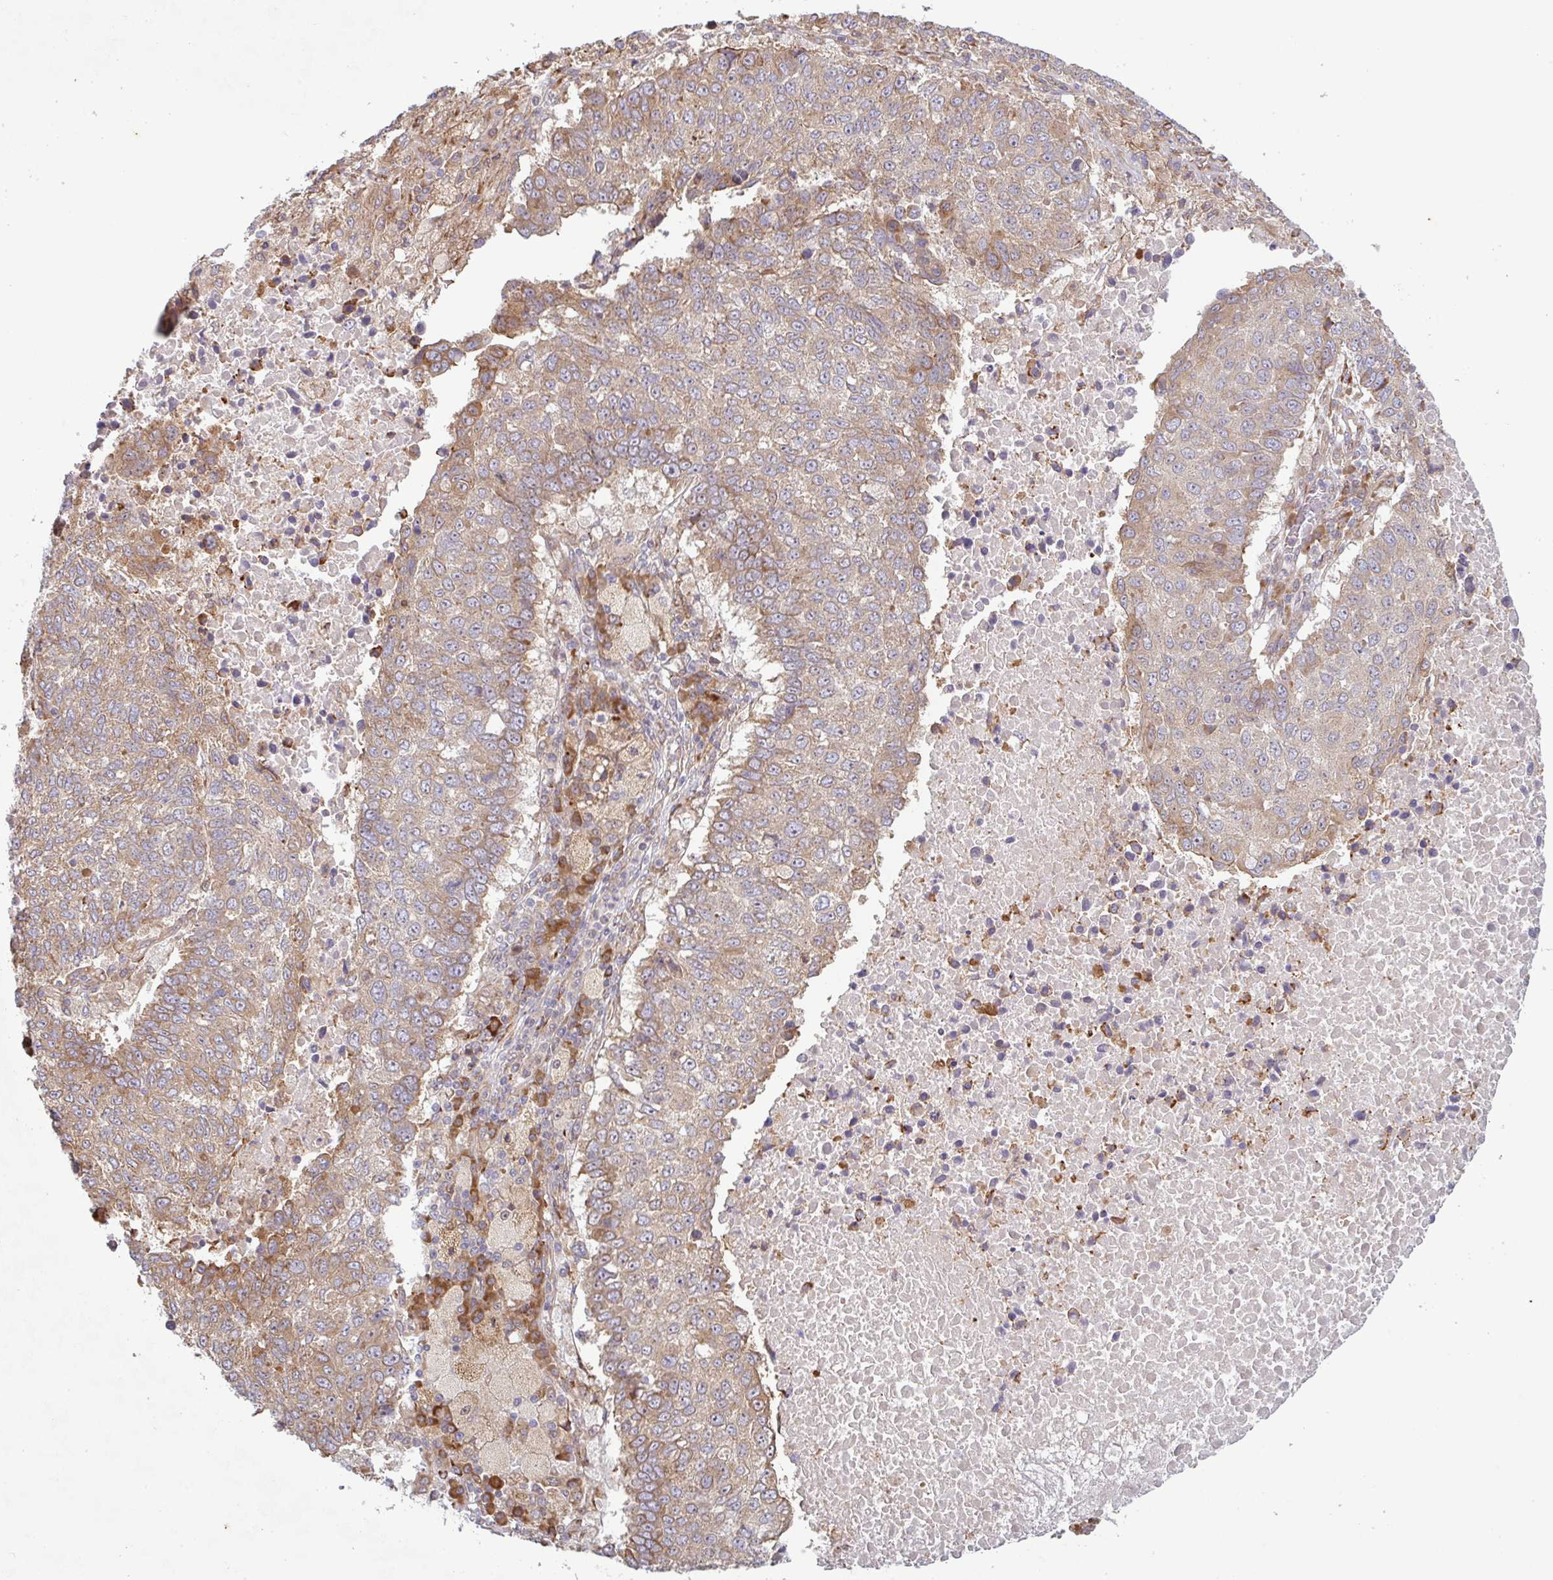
{"staining": {"intensity": "weak", "quantity": ">75%", "location": "cytoplasmic/membranous"}, "tissue": "lung cancer", "cell_type": "Tumor cells", "image_type": "cancer", "snomed": [{"axis": "morphology", "description": "Squamous cell carcinoma, NOS"}, {"axis": "topography", "description": "Lung"}], "caption": "Weak cytoplasmic/membranous expression for a protein is present in approximately >75% of tumor cells of lung cancer using IHC.", "gene": "RIT1", "patient": {"sex": "male", "age": 73}}